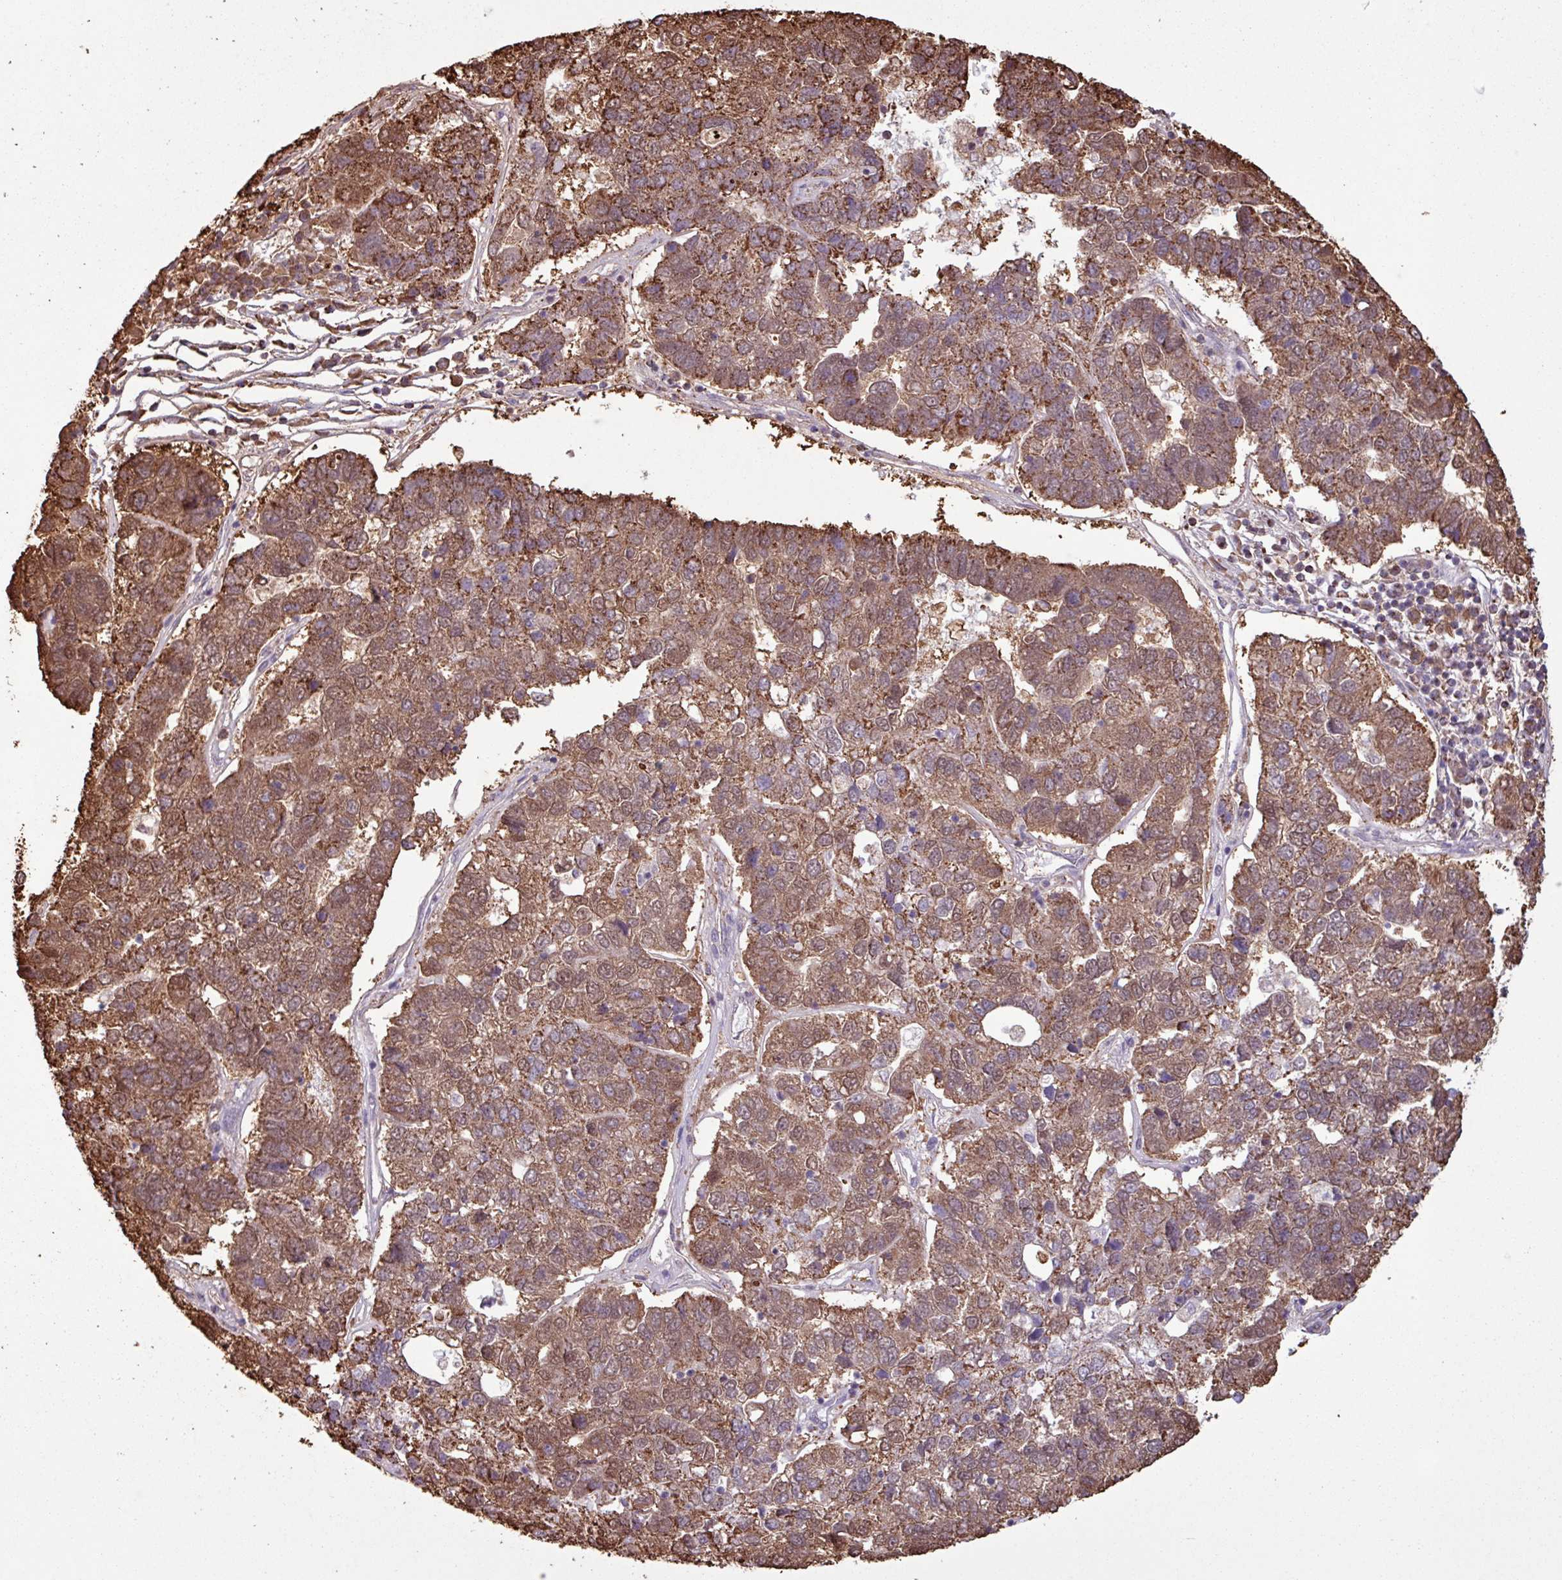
{"staining": {"intensity": "strong", "quantity": ">75%", "location": "cytoplasmic/membranous"}, "tissue": "pancreatic cancer", "cell_type": "Tumor cells", "image_type": "cancer", "snomed": [{"axis": "morphology", "description": "Adenocarcinoma, NOS"}, {"axis": "topography", "description": "Pancreas"}], "caption": "High-magnification brightfield microscopy of adenocarcinoma (pancreatic) stained with DAB (brown) and counterstained with hematoxylin (blue). tumor cells exhibit strong cytoplasmic/membranous staining is identified in approximately>75% of cells.", "gene": "ALG8", "patient": {"sex": "female", "age": 61}}